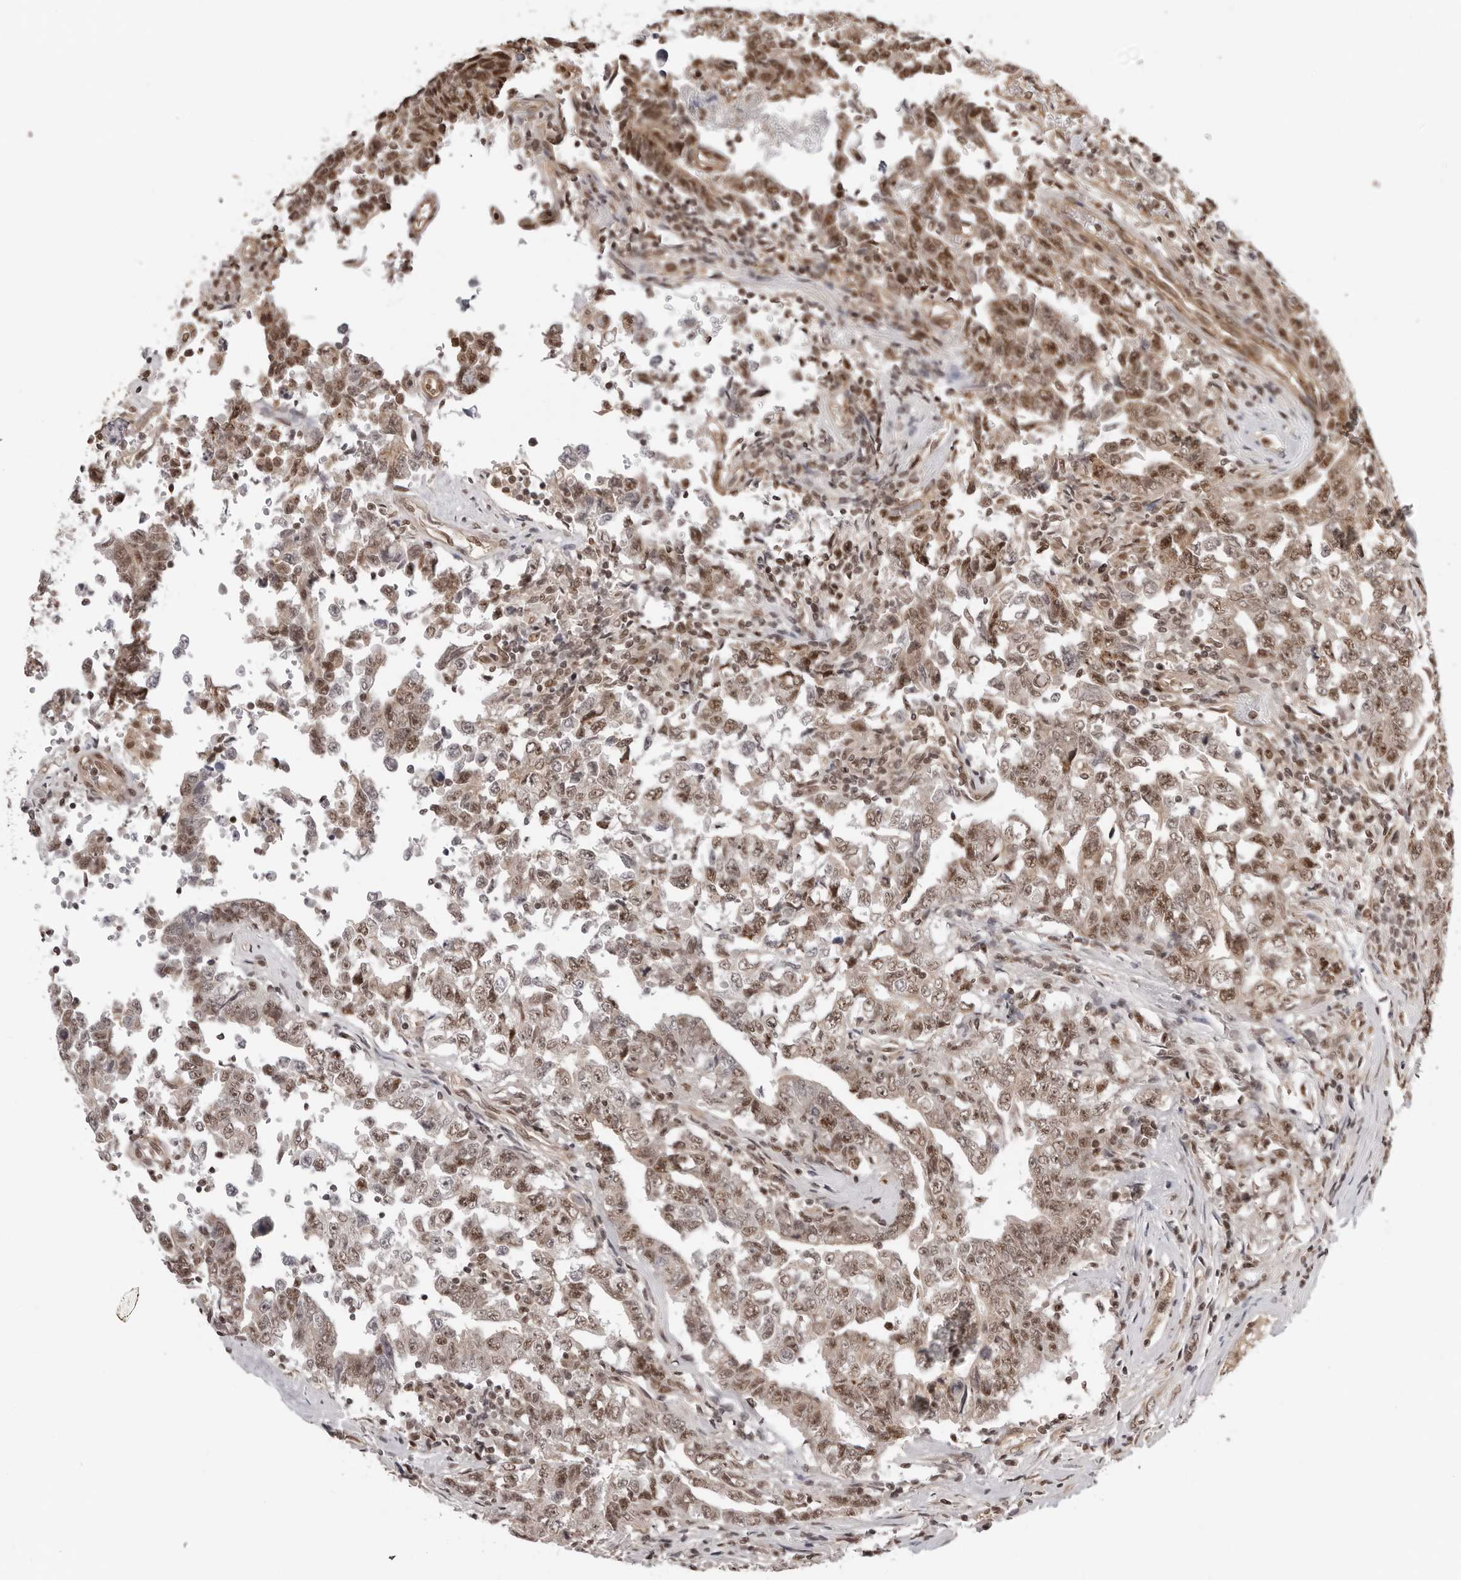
{"staining": {"intensity": "moderate", "quantity": ">75%", "location": "nuclear"}, "tissue": "testis cancer", "cell_type": "Tumor cells", "image_type": "cancer", "snomed": [{"axis": "morphology", "description": "Carcinoma, Embryonal, NOS"}, {"axis": "topography", "description": "Testis"}], "caption": "A brown stain highlights moderate nuclear staining of a protein in testis embryonal carcinoma tumor cells.", "gene": "SDE2", "patient": {"sex": "male", "age": 26}}